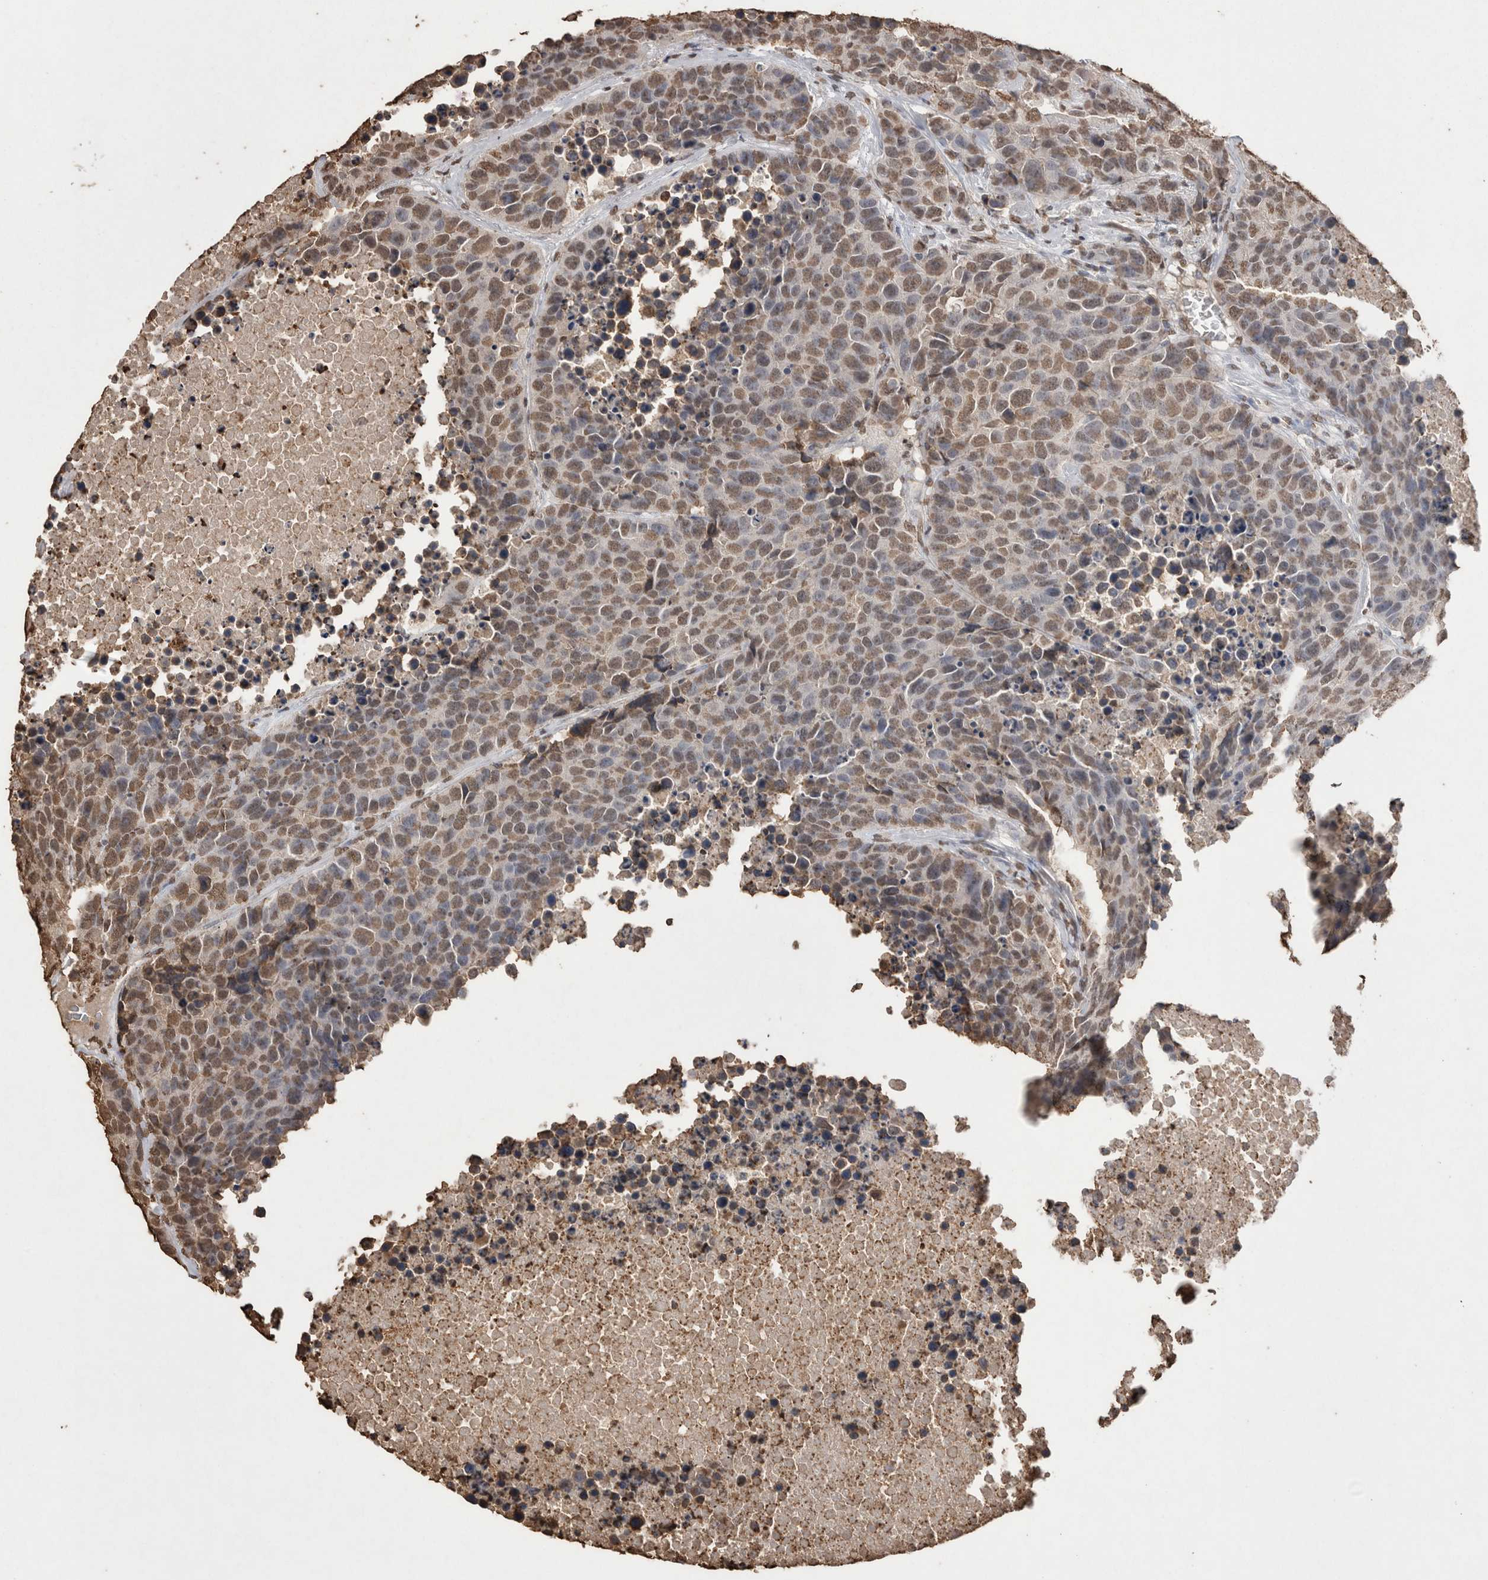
{"staining": {"intensity": "moderate", "quantity": "25%-75%", "location": "nuclear"}, "tissue": "carcinoid", "cell_type": "Tumor cells", "image_type": "cancer", "snomed": [{"axis": "morphology", "description": "Carcinoid, malignant, NOS"}, {"axis": "topography", "description": "Lung"}], "caption": "A medium amount of moderate nuclear positivity is identified in approximately 25%-75% of tumor cells in carcinoid tissue.", "gene": "POU5F1", "patient": {"sex": "male", "age": 60}}